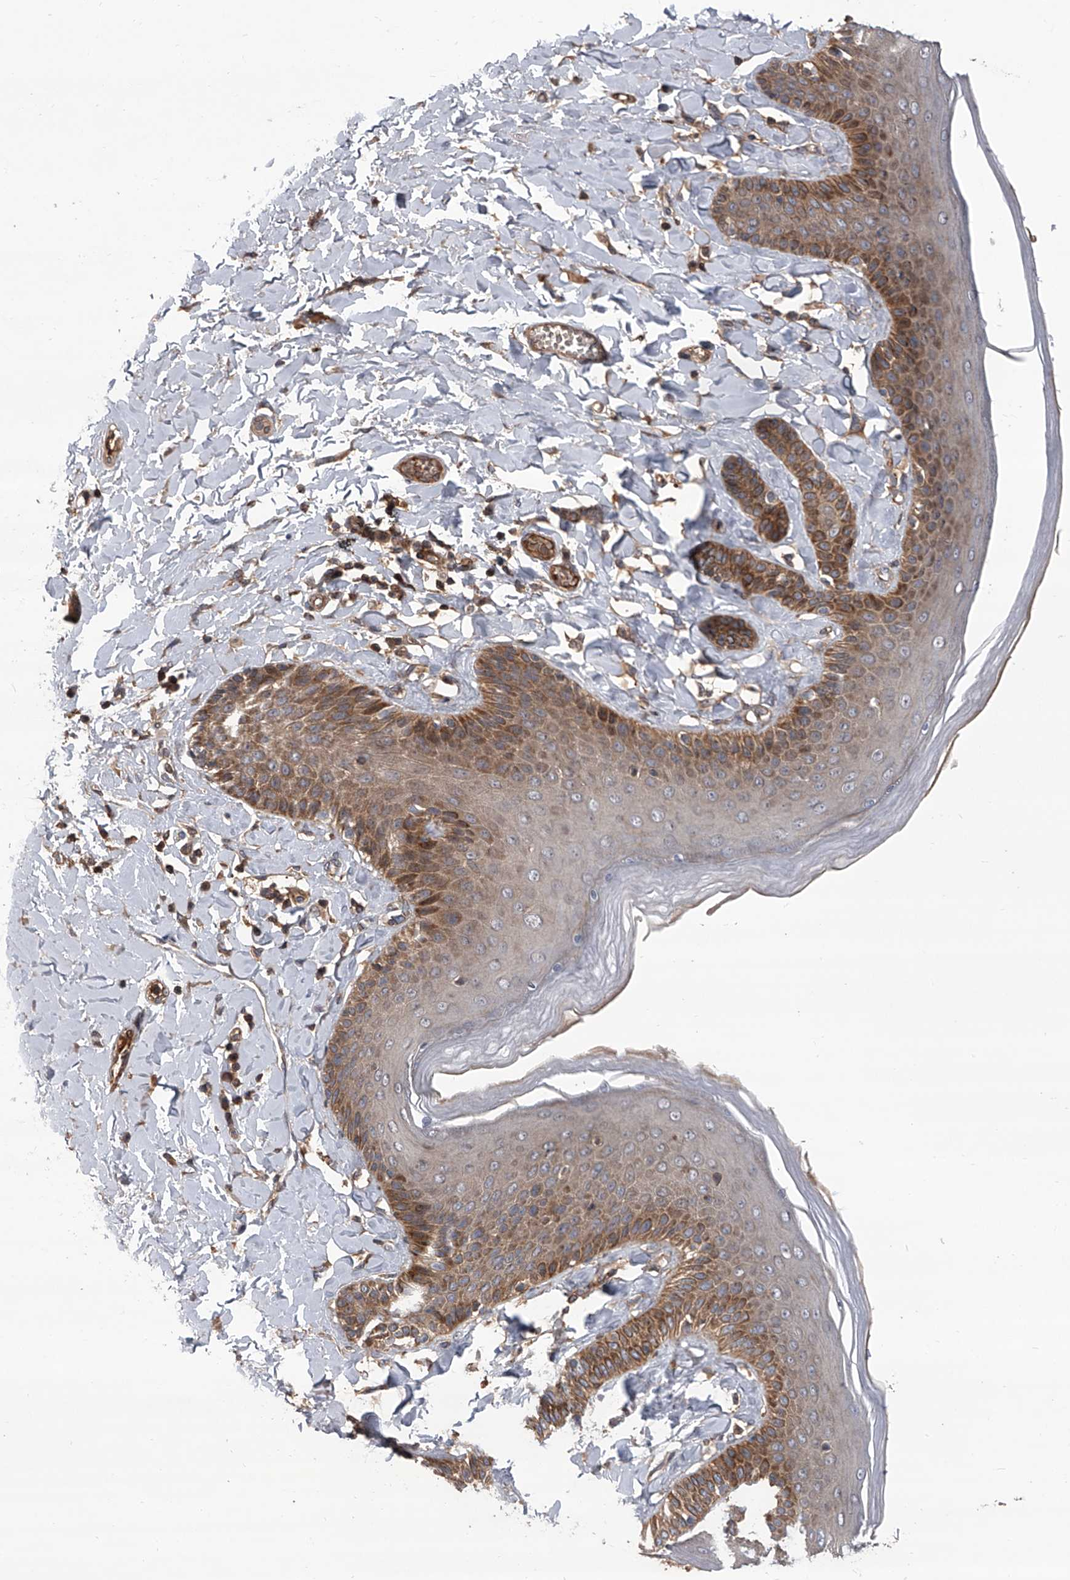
{"staining": {"intensity": "moderate", "quantity": ">75%", "location": "cytoplasmic/membranous"}, "tissue": "skin", "cell_type": "Epidermal cells", "image_type": "normal", "snomed": [{"axis": "morphology", "description": "Normal tissue, NOS"}, {"axis": "topography", "description": "Anal"}], "caption": "Skin stained with immunohistochemistry displays moderate cytoplasmic/membranous staining in approximately >75% of epidermal cells. The protein is stained brown, and the nuclei are stained in blue (DAB (3,3'-diaminobenzidine) IHC with brightfield microscopy, high magnification).", "gene": "USP47", "patient": {"sex": "male", "age": 69}}